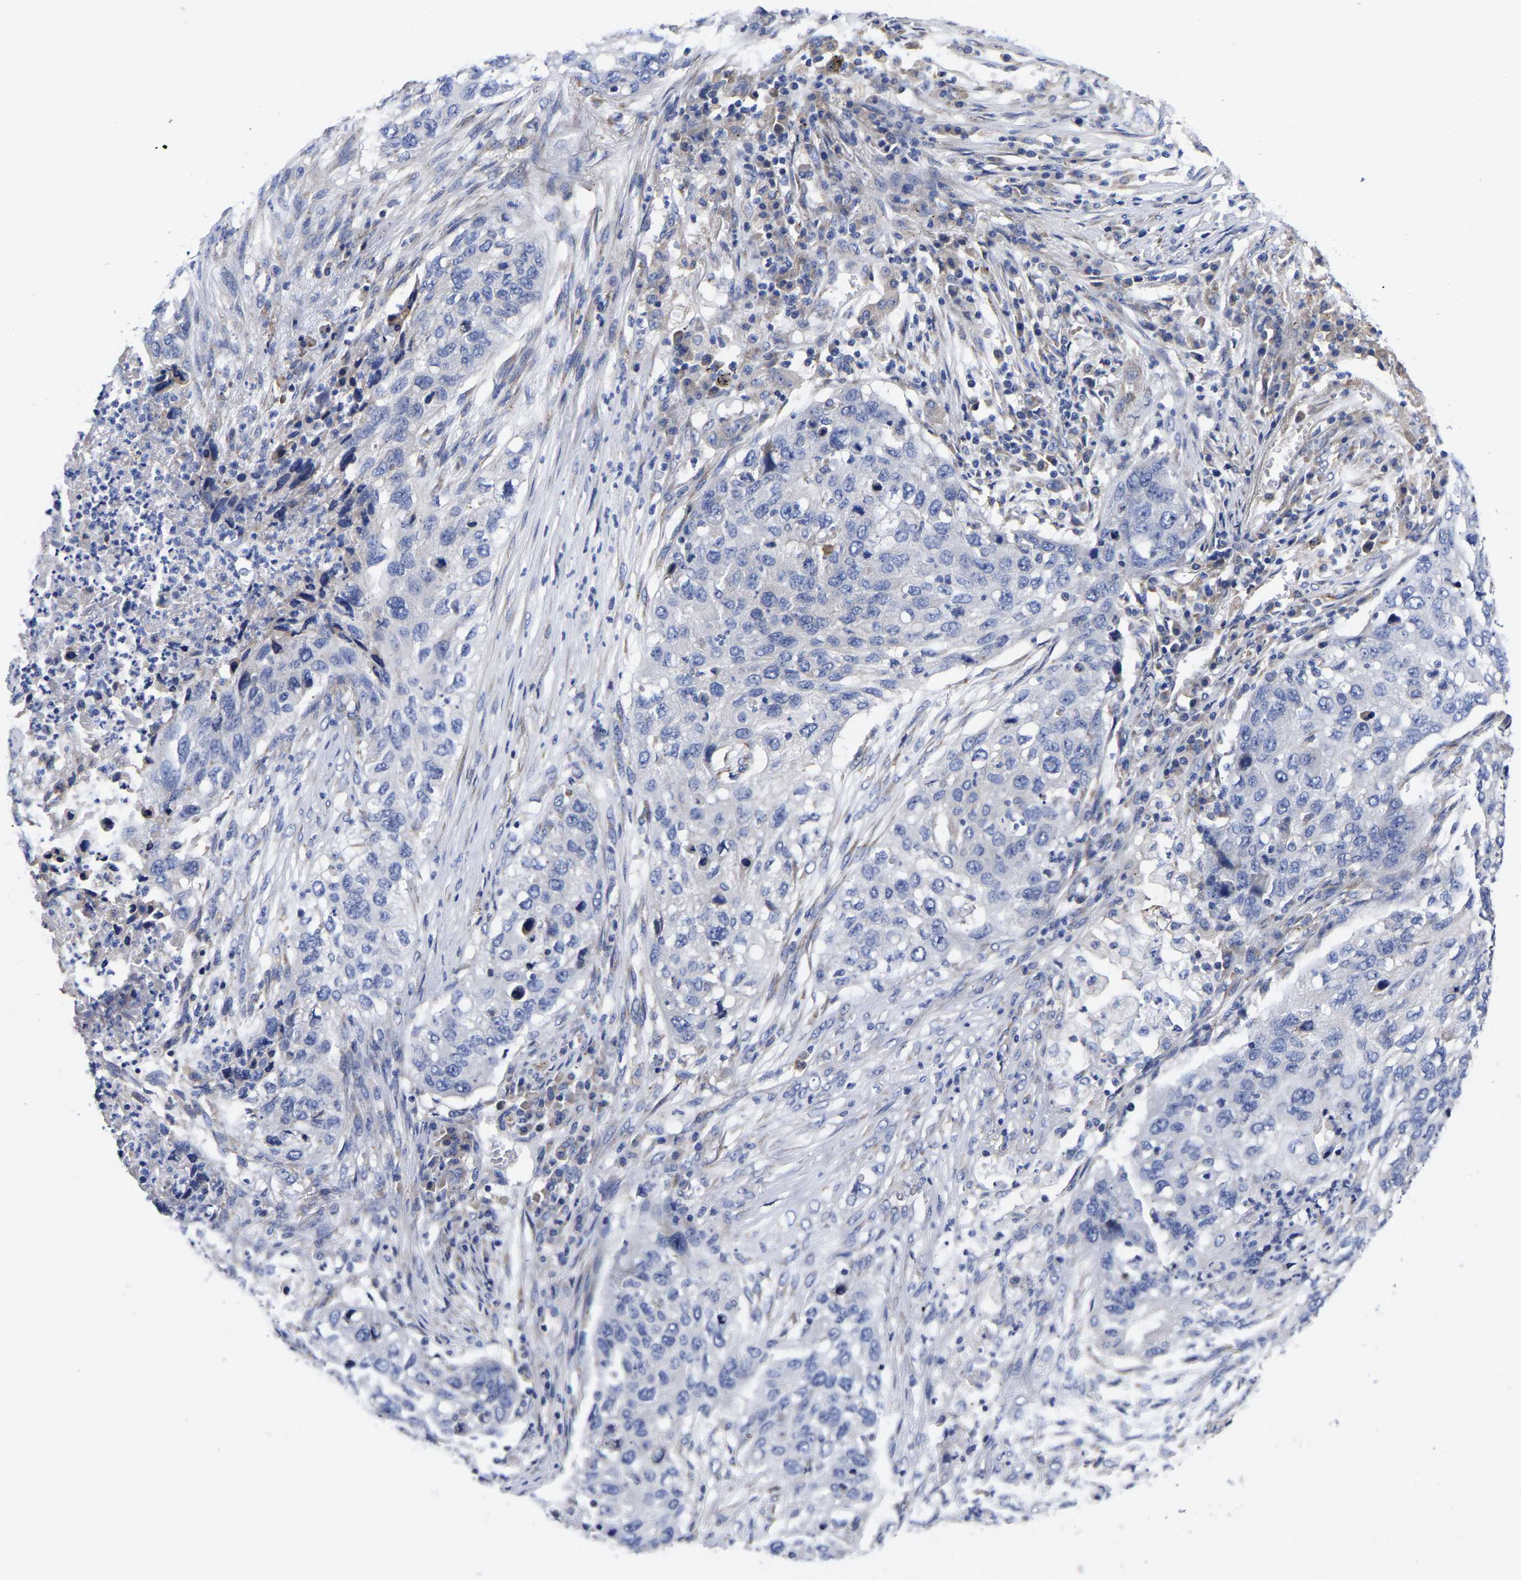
{"staining": {"intensity": "negative", "quantity": "none", "location": "none"}, "tissue": "lung cancer", "cell_type": "Tumor cells", "image_type": "cancer", "snomed": [{"axis": "morphology", "description": "Squamous cell carcinoma, NOS"}, {"axis": "topography", "description": "Lung"}], "caption": "Immunohistochemistry micrograph of neoplastic tissue: human squamous cell carcinoma (lung) stained with DAB reveals no significant protein staining in tumor cells.", "gene": "CFAP298", "patient": {"sex": "female", "age": 63}}